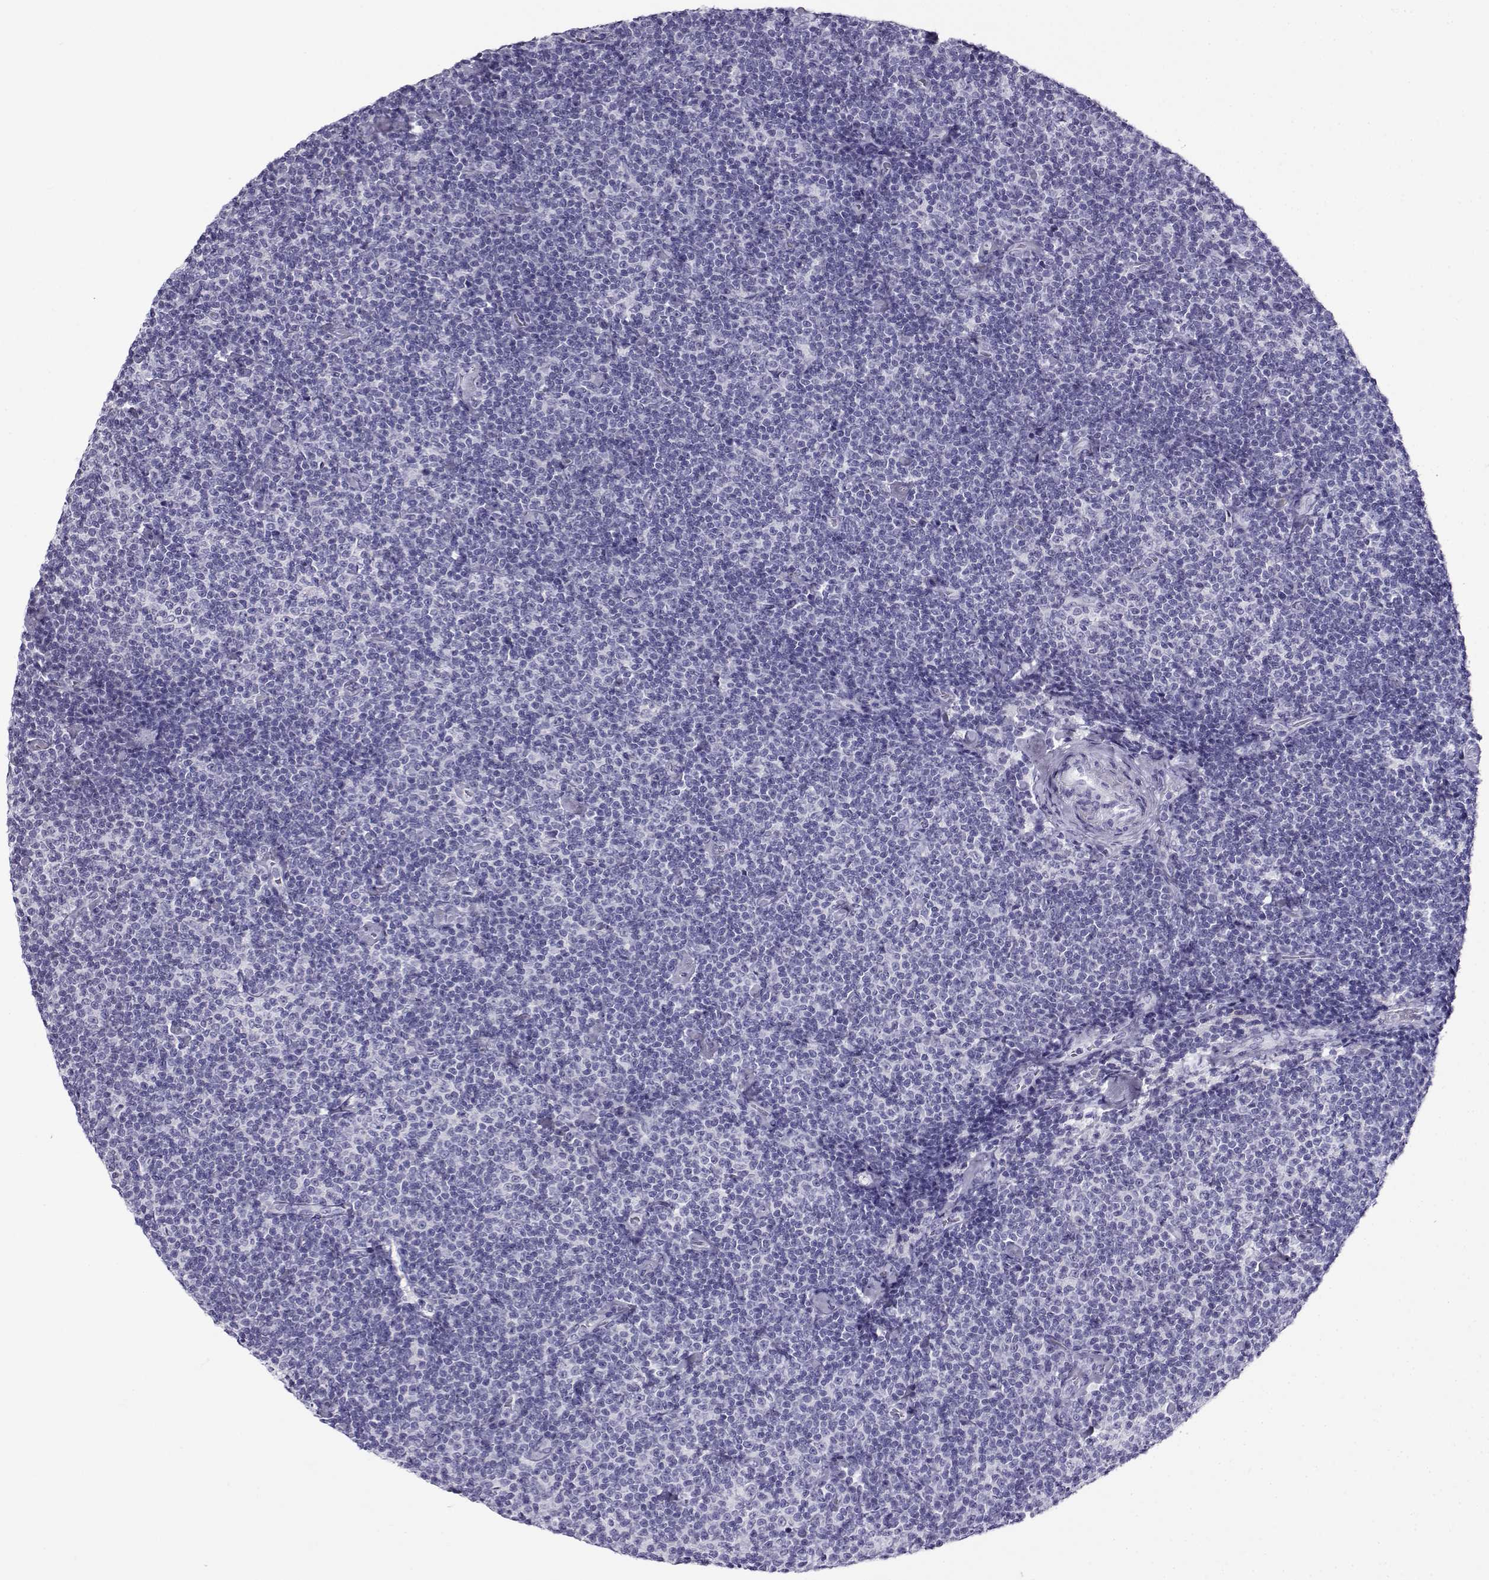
{"staining": {"intensity": "negative", "quantity": "none", "location": "none"}, "tissue": "lymphoma", "cell_type": "Tumor cells", "image_type": "cancer", "snomed": [{"axis": "morphology", "description": "Malignant lymphoma, non-Hodgkin's type, Low grade"}, {"axis": "topography", "description": "Lymph node"}], "caption": "Malignant lymphoma, non-Hodgkin's type (low-grade) was stained to show a protein in brown. There is no significant positivity in tumor cells.", "gene": "CABS1", "patient": {"sex": "male", "age": 81}}